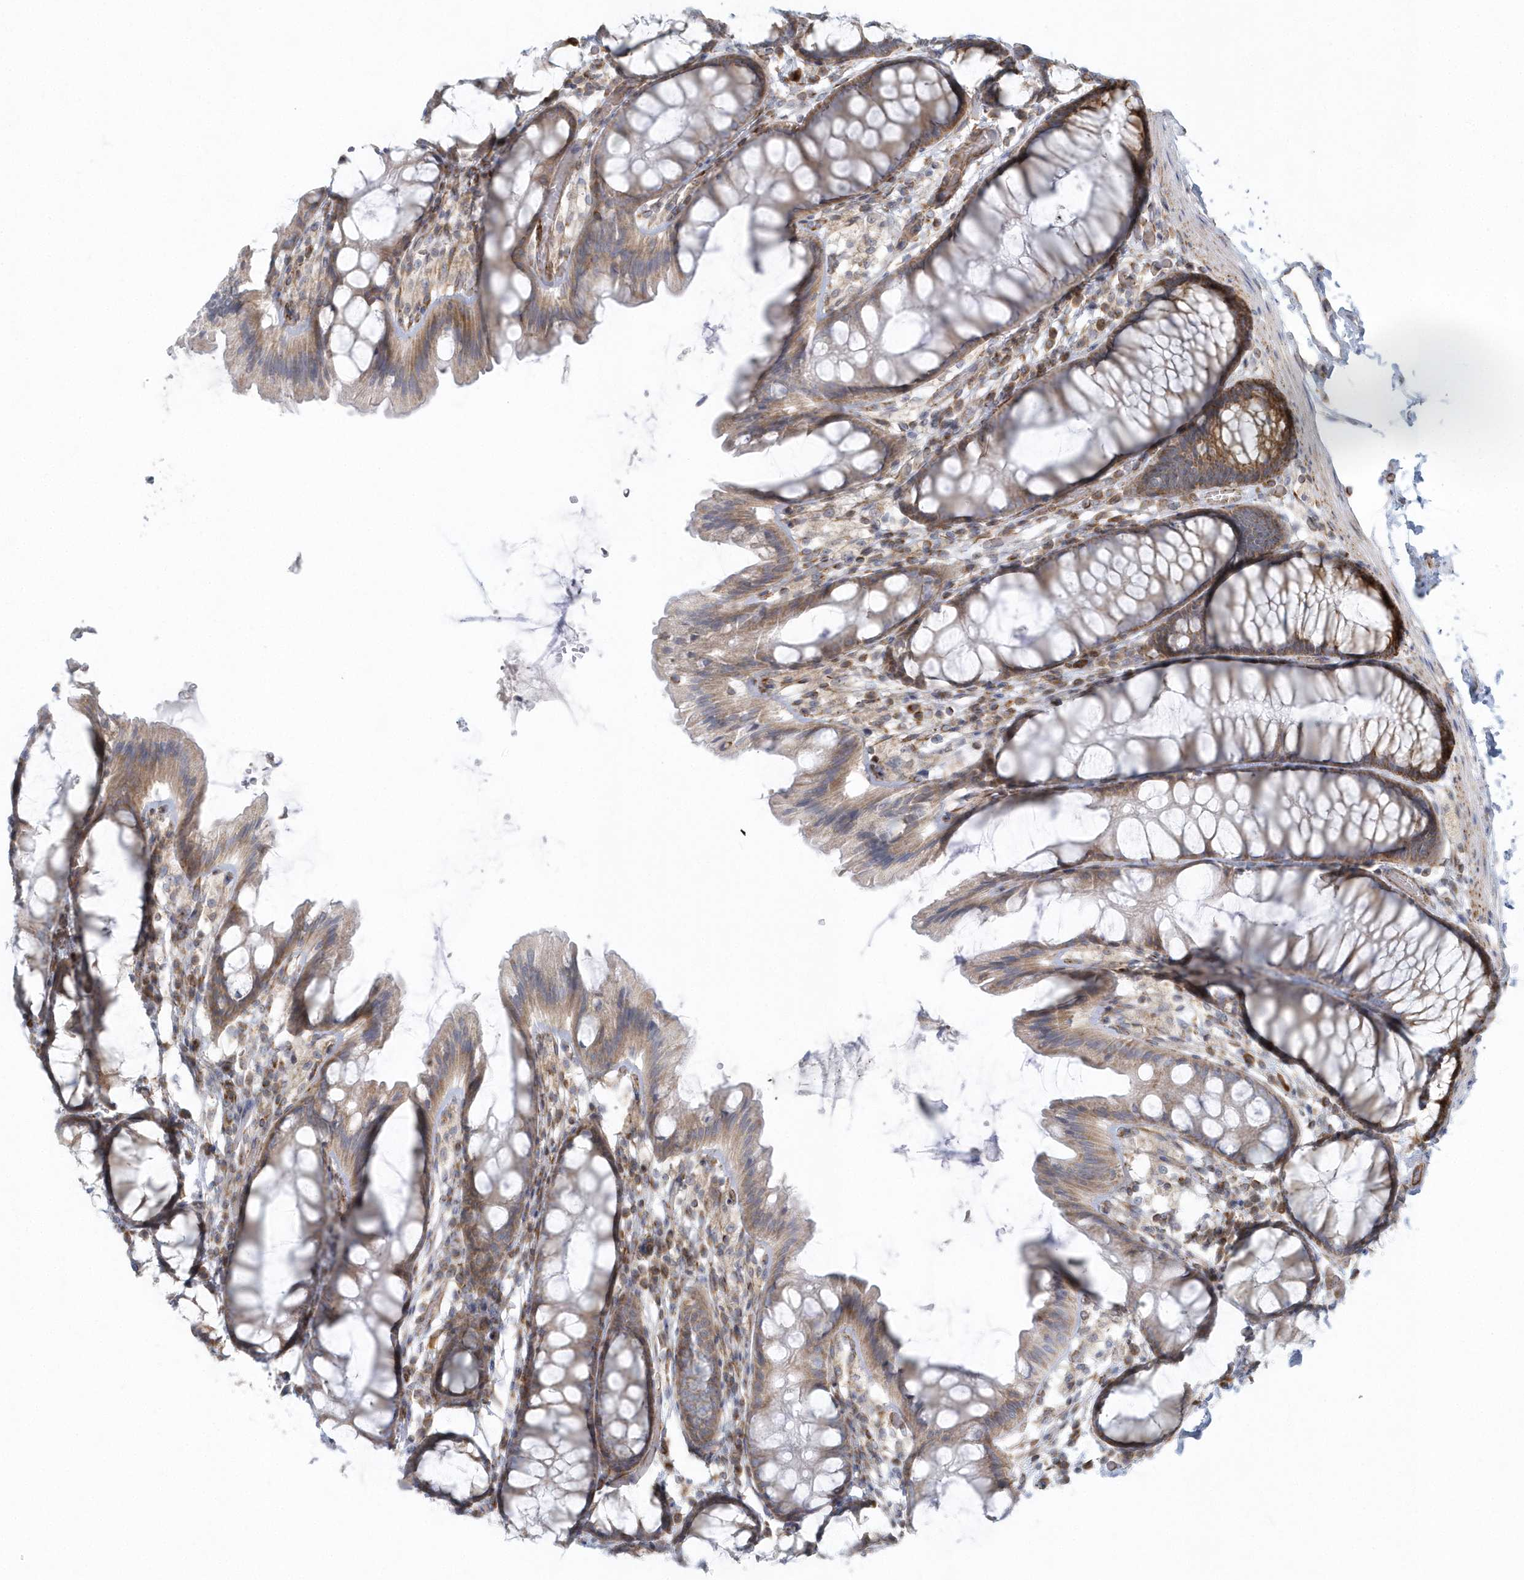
{"staining": {"intensity": "strong", "quantity": "25%-75%", "location": "cytoplasmic/membranous"}, "tissue": "colon", "cell_type": "Glandular cells", "image_type": "normal", "snomed": [{"axis": "morphology", "description": "Normal tissue, NOS"}, {"axis": "topography", "description": "Colon"}], "caption": "A brown stain labels strong cytoplasmic/membranous expression of a protein in glandular cells of unremarkable human colon.", "gene": "GPR152", "patient": {"sex": "male", "age": 47}}